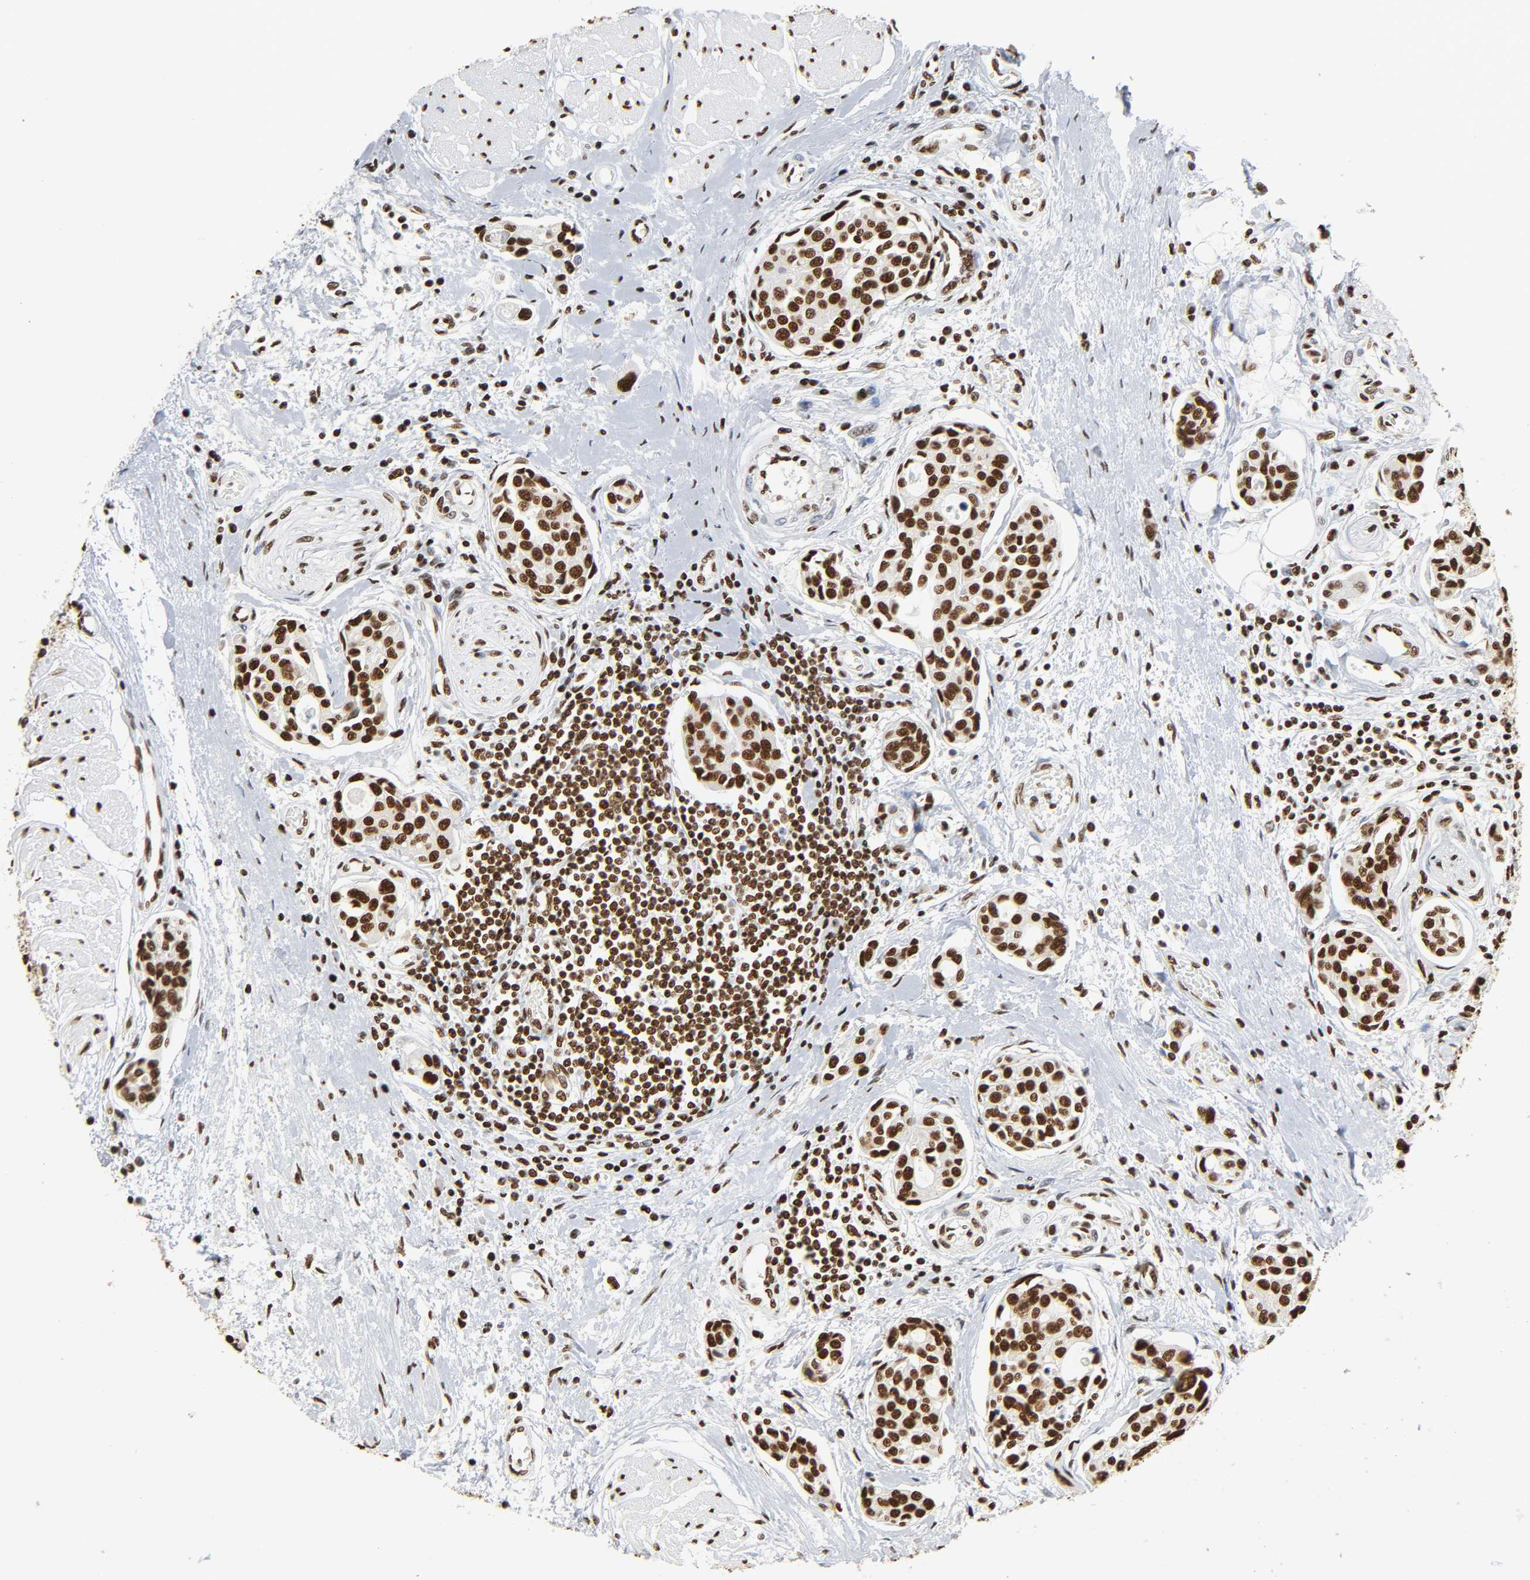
{"staining": {"intensity": "strong", "quantity": ">75%", "location": "nuclear"}, "tissue": "urothelial cancer", "cell_type": "Tumor cells", "image_type": "cancer", "snomed": [{"axis": "morphology", "description": "Urothelial carcinoma, High grade"}, {"axis": "topography", "description": "Urinary bladder"}], "caption": "Urothelial cancer tissue demonstrates strong nuclear staining in approximately >75% of tumor cells, visualized by immunohistochemistry.", "gene": "HNRNPC", "patient": {"sex": "male", "age": 78}}